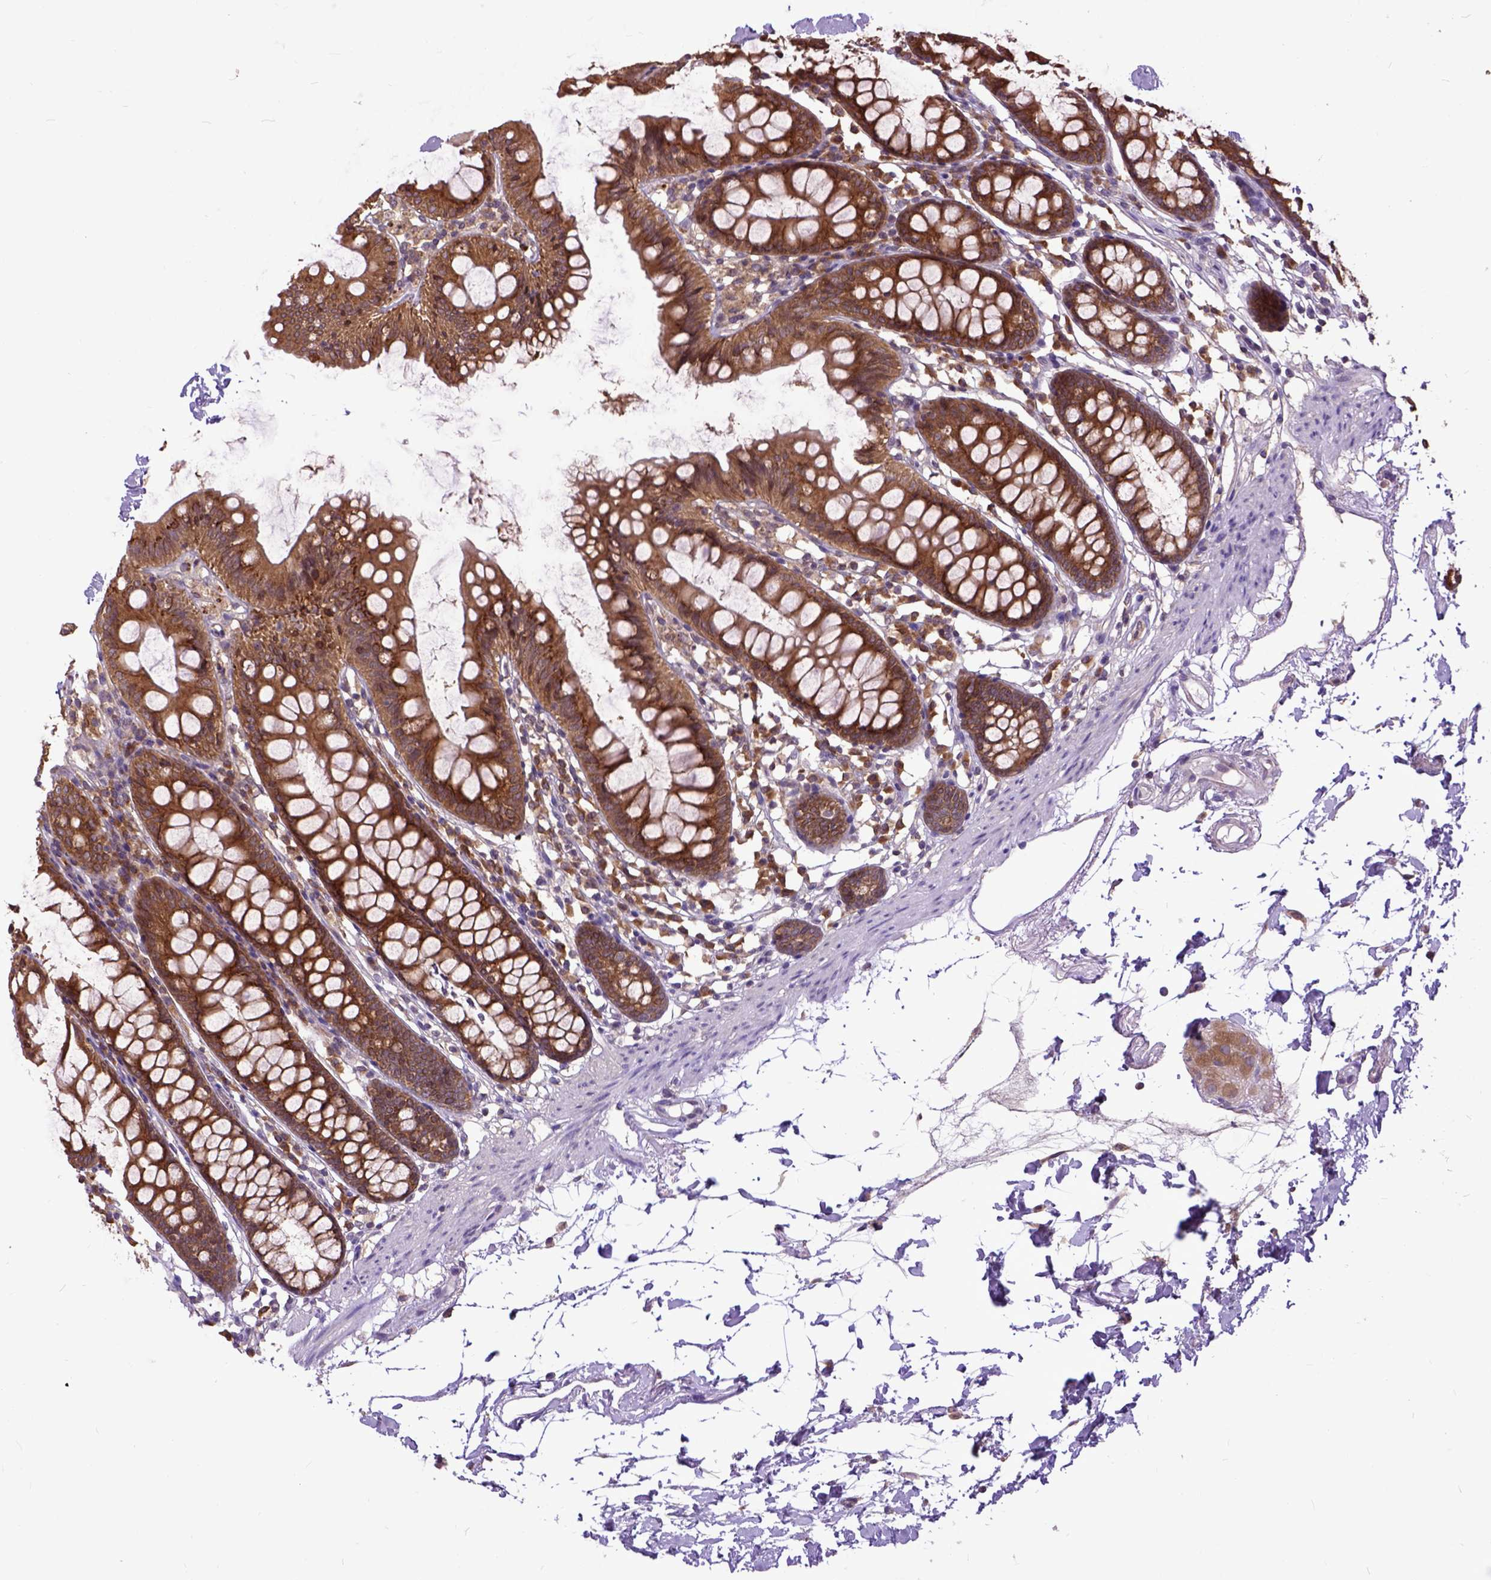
{"staining": {"intensity": "negative", "quantity": "none", "location": "none"}, "tissue": "colon", "cell_type": "Endothelial cells", "image_type": "normal", "snomed": [{"axis": "morphology", "description": "Normal tissue, NOS"}, {"axis": "topography", "description": "Colon"}], "caption": "IHC of unremarkable human colon displays no staining in endothelial cells.", "gene": "ARL1", "patient": {"sex": "female", "age": 84}}